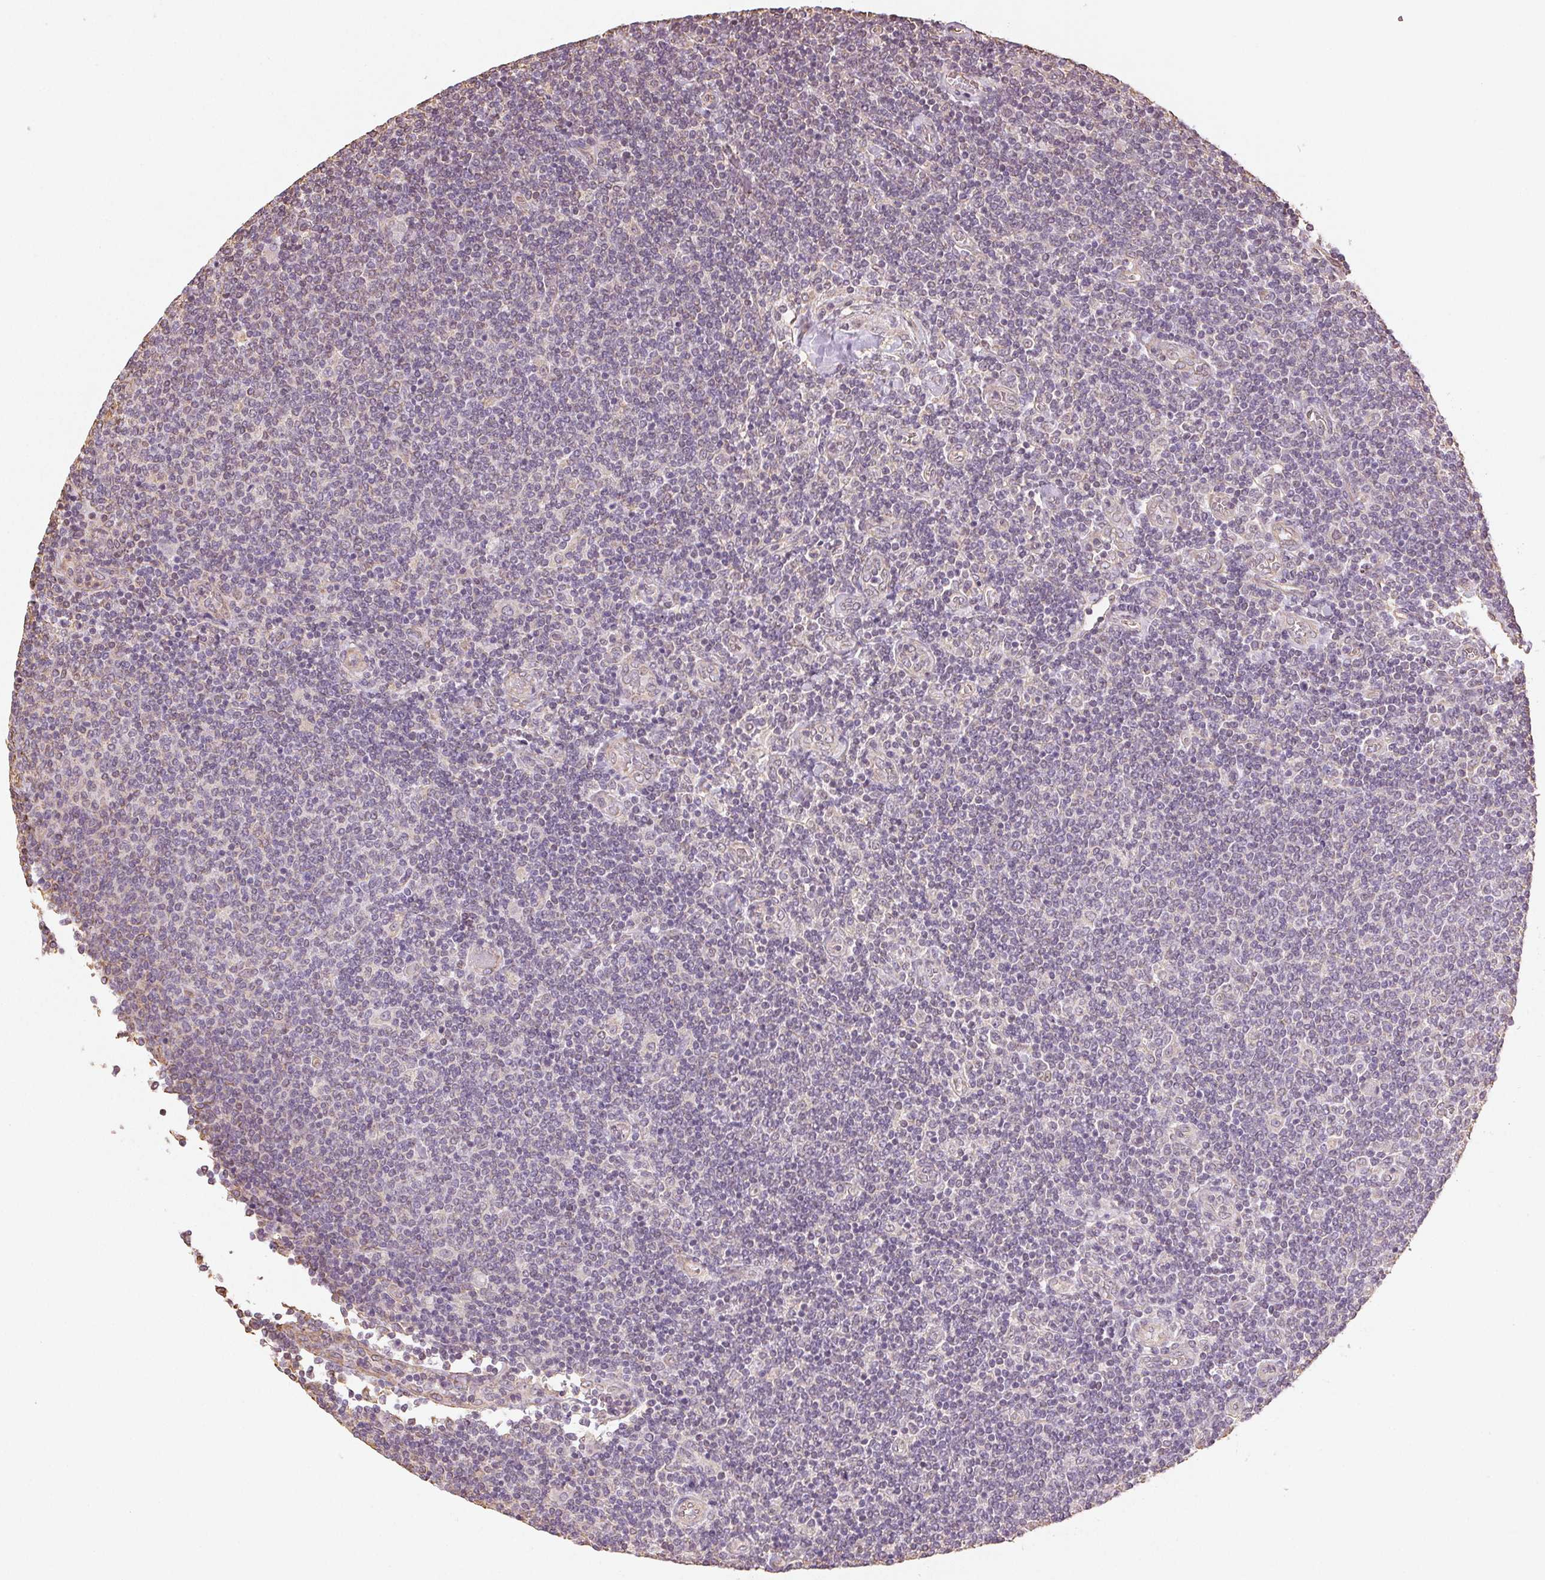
{"staining": {"intensity": "negative", "quantity": "none", "location": "none"}, "tissue": "lymphoma", "cell_type": "Tumor cells", "image_type": "cancer", "snomed": [{"axis": "morphology", "description": "Malignant lymphoma, non-Hodgkin's type, Low grade"}, {"axis": "topography", "description": "Lymph node"}], "caption": "The image displays no significant positivity in tumor cells of lymphoma.", "gene": "COL7A1", "patient": {"sex": "male", "age": 52}}